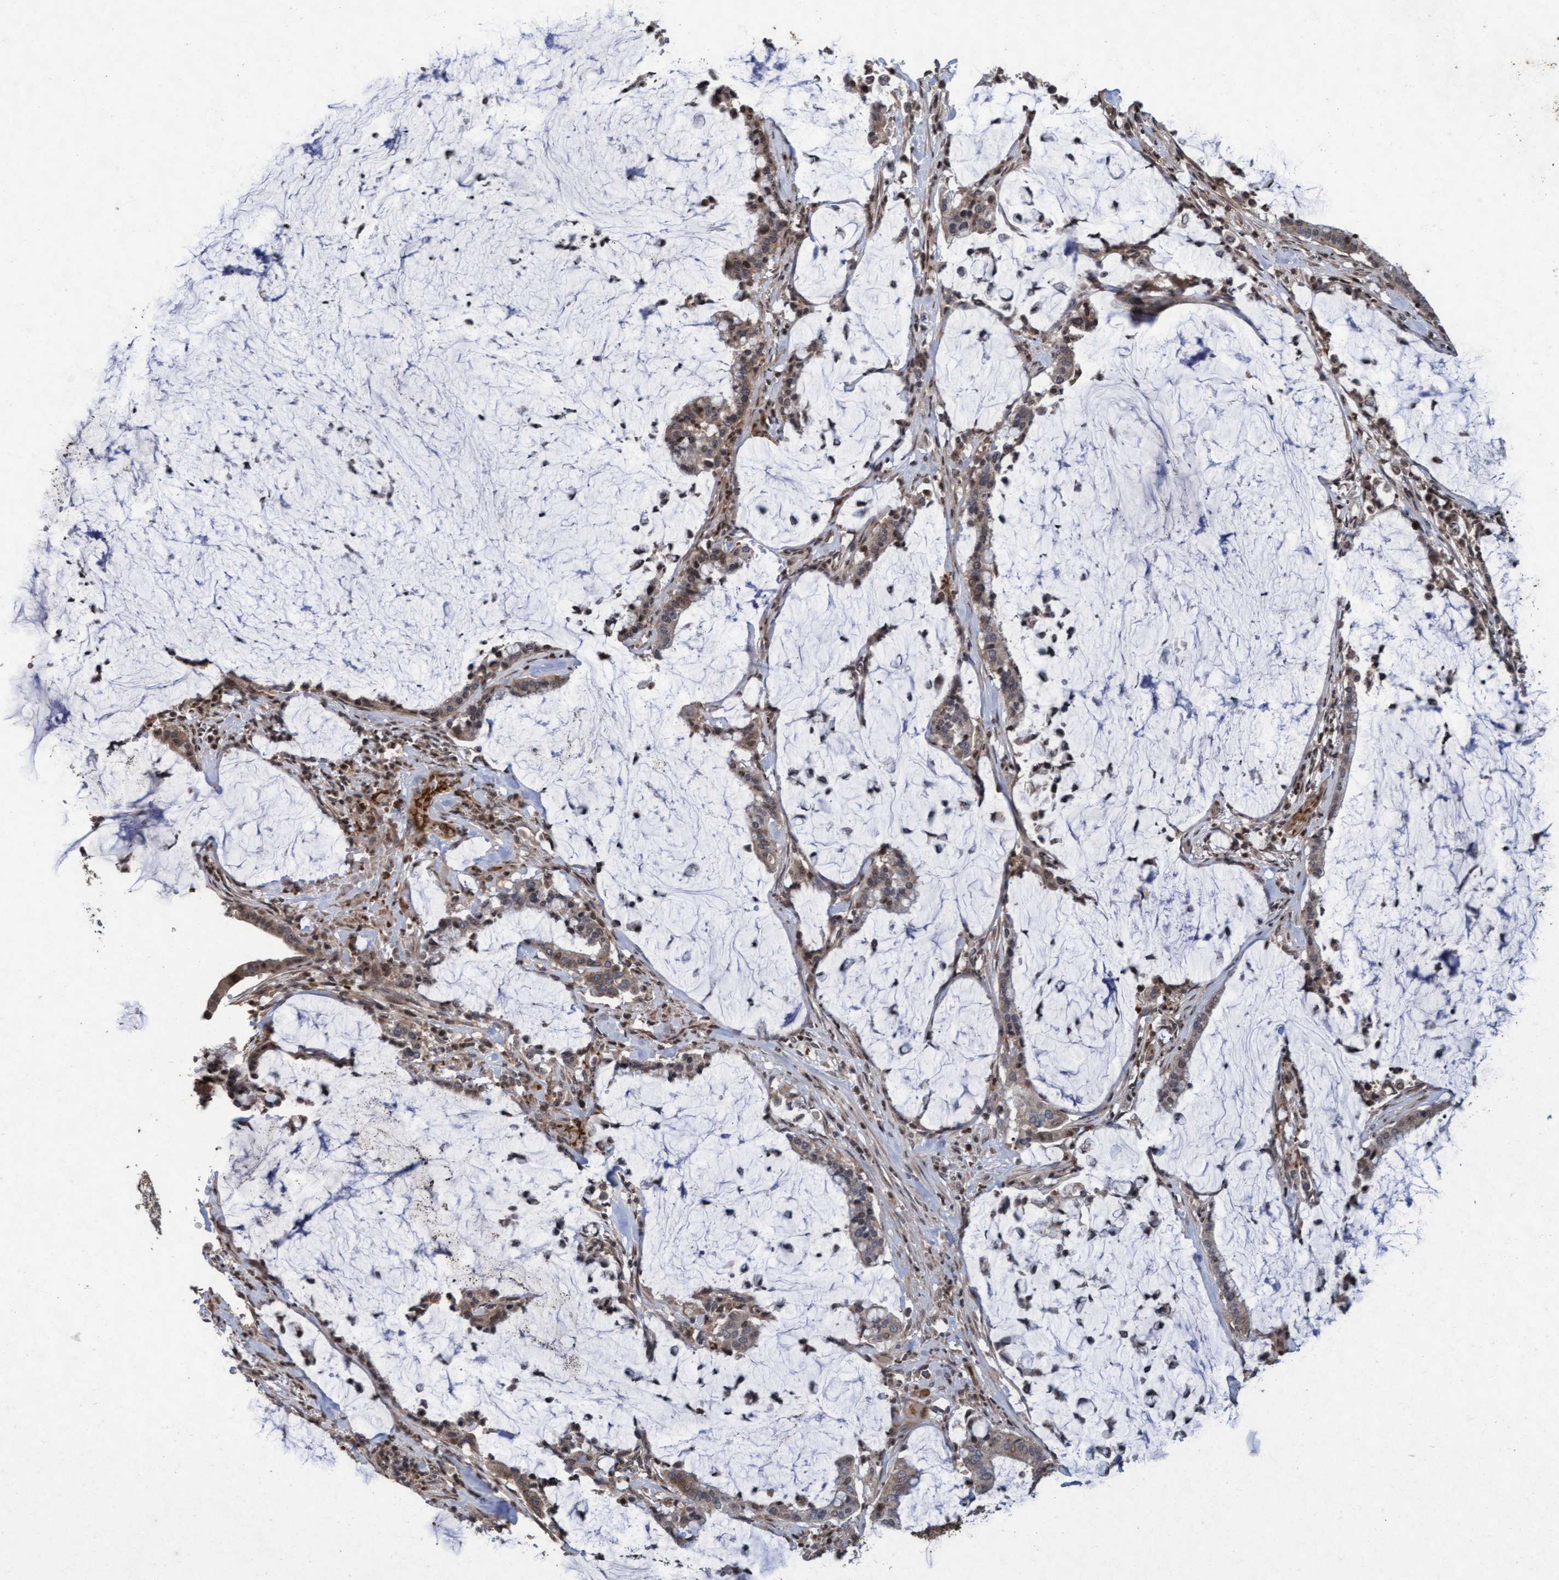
{"staining": {"intensity": "weak", "quantity": "25%-75%", "location": "cytoplasmic/membranous"}, "tissue": "pancreatic cancer", "cell_type": "Tumor cells", "image_type": "cancer", "snomed": [{"axis": "morphology", "description": "Adenocarcinoma, NOS"}, {"axis": "topography", "description": "Pancreas"}], "caption": "This histopathology image reveals immunohistochemistry staining of human pancreatic adenocarcinoma, with low weak cytoplasmic/membranous expression in about 25%-75% of tumor cells.", "gene": "KCNC2", "patient": {"sex": "male", "age": 41}}